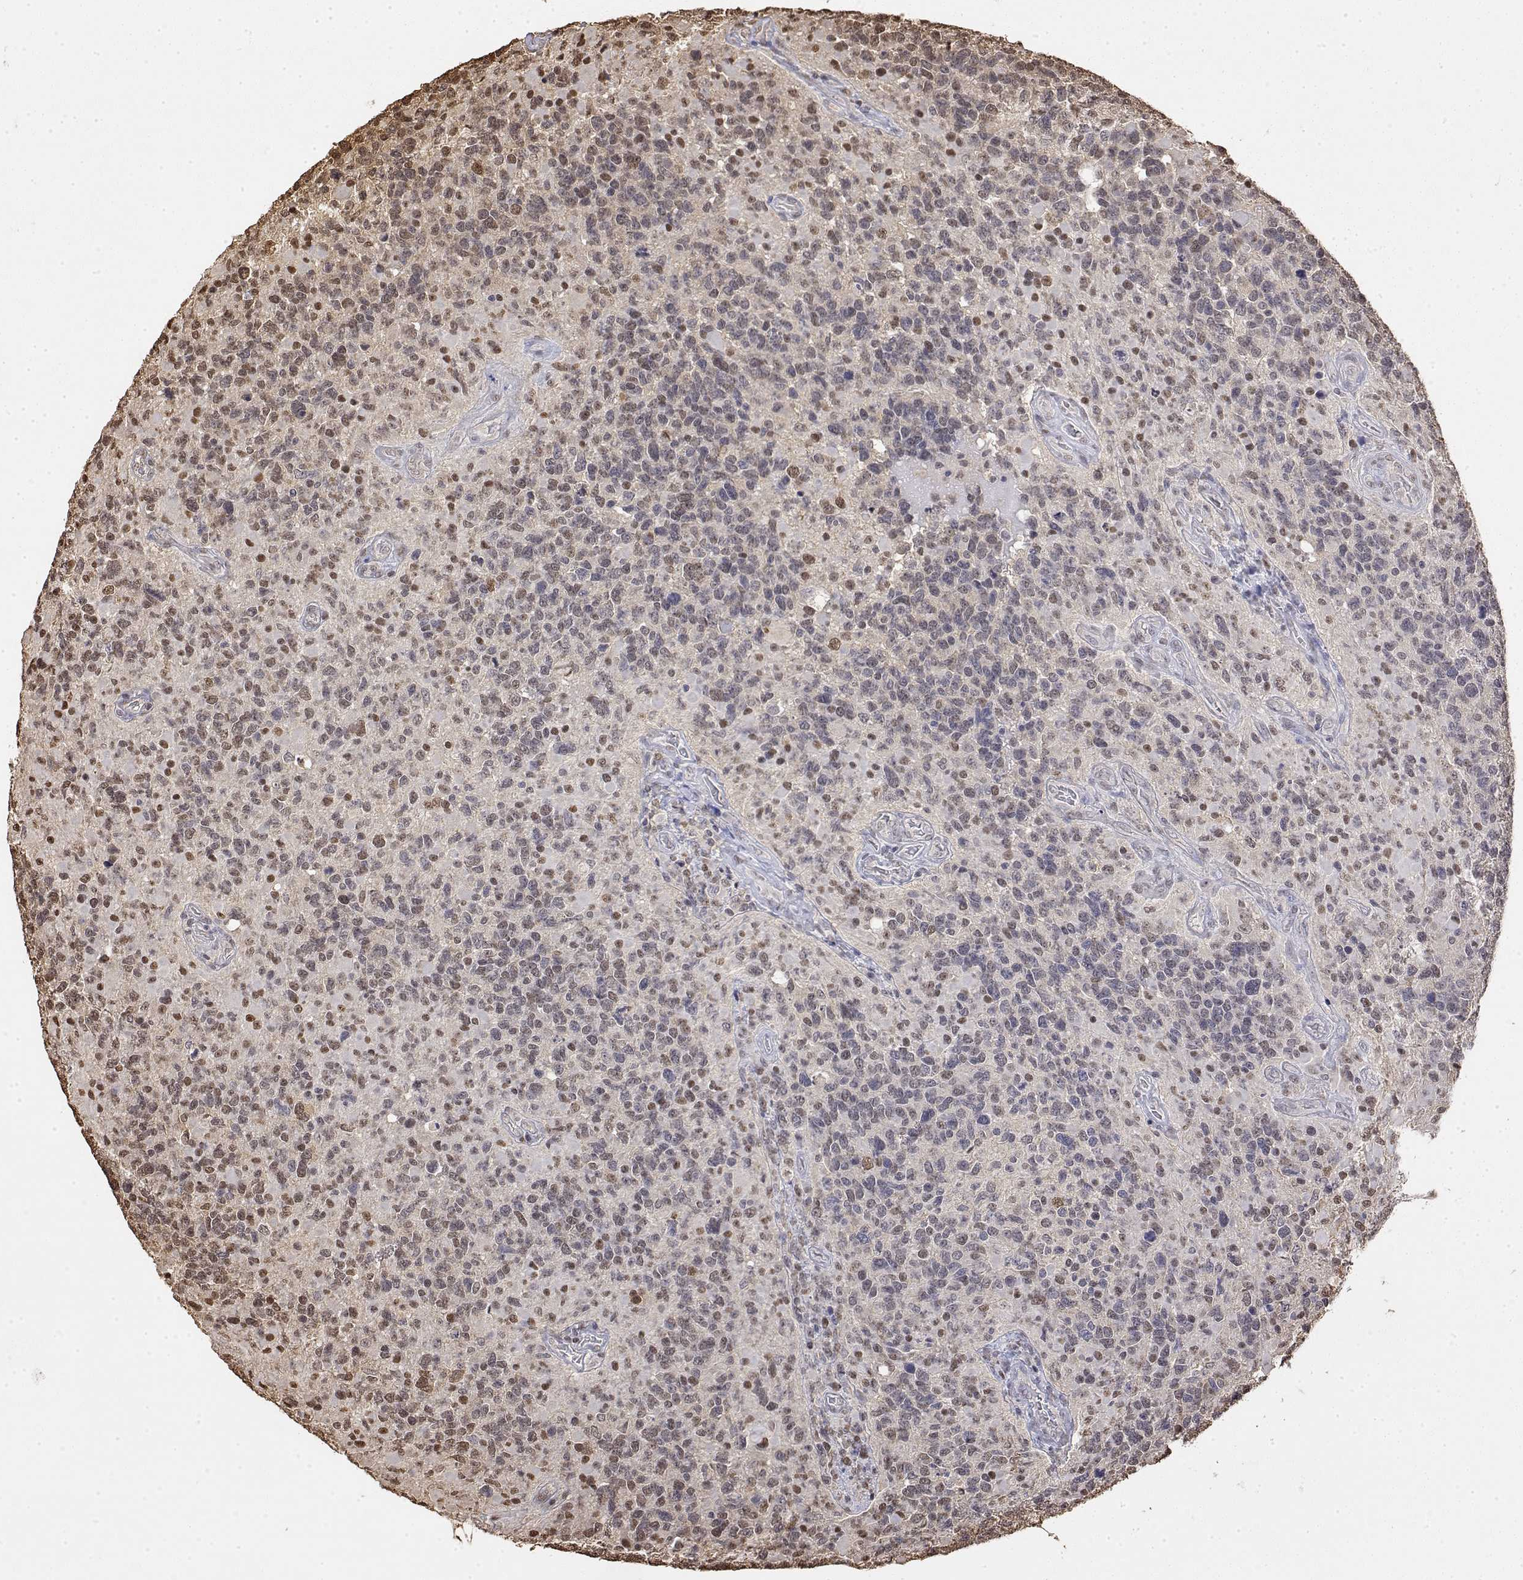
{"staining": {"intensity": "weak", "quantity": ">75%", "location": "nuclear"}, "tissue": "glioma", "cell_type": "Tumor cells", "image_type": "cancer", "snomed": [{"axis": "morphology", "description": "Glioma, malignant, High grade"}, {"axis": "topography", "description": "Brain"}], "caption": "The immunohistochemical stain labels weak nuclear expression in tumor cells of malignant high-grade glioma tissue.", "gene": "TPI1", "patient": {"sex": "female", "age": 40}}